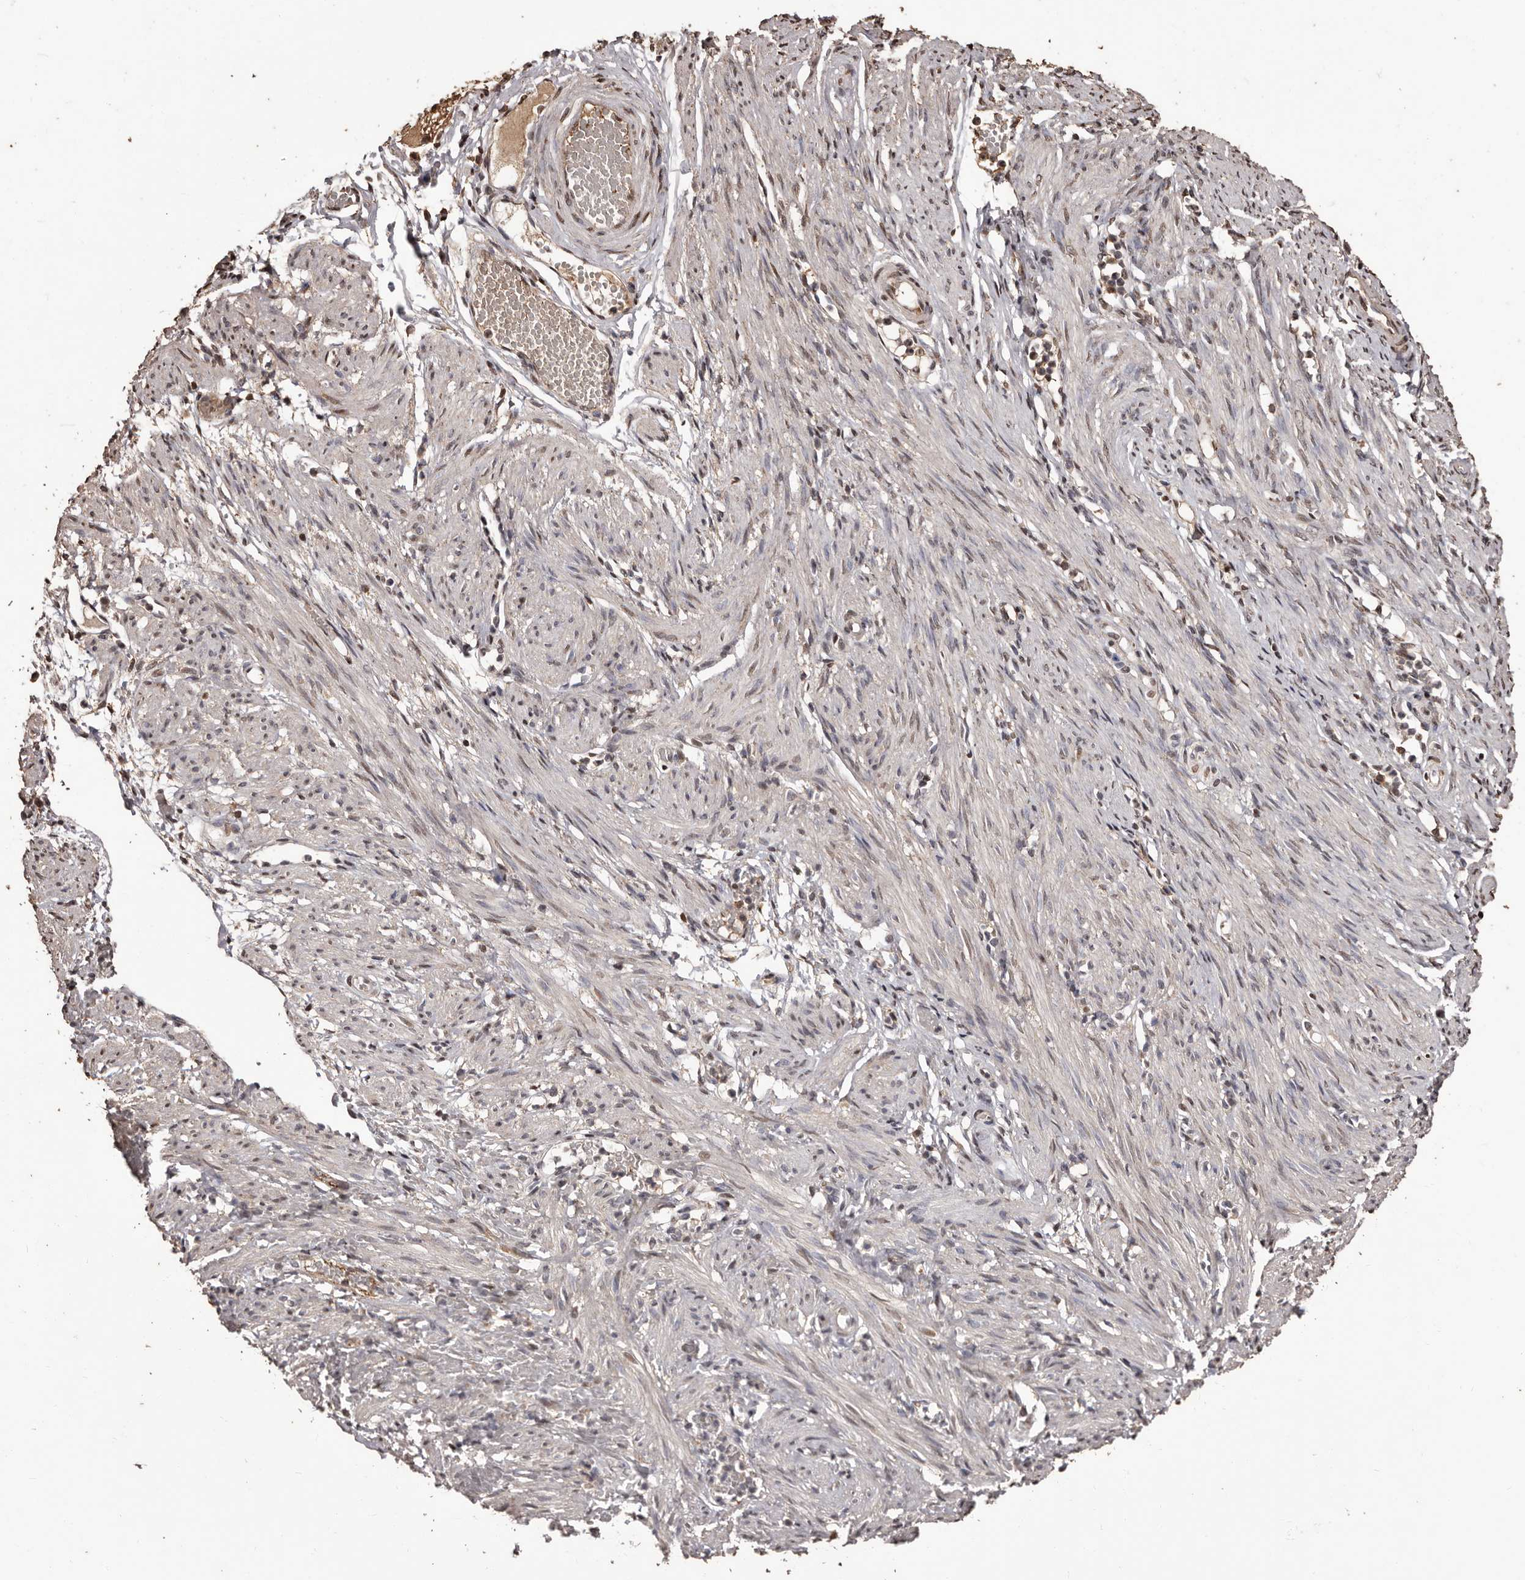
{"staining": {"intensity": "strong", "quantity": ">75%", "location": "cytoplasmic/membranous,nuclear"}, "tissue": "adipose tissue", "cell_type": "Adipocytes", "image_type": "normal", "snomed": [{"axis": "morphology", "description": "Normal tissue, NOS"}, {"axis": "topography", "description": "Smooth muscle"}, {"axis": "topography", "description": "Peripheral nerve tissue"}], "caption": "Protein expression analysis of unremarkable adipose tissue exhibits strong cytoplasmic/membranous,nuclear staining in approximately >75% of adipocytes.", "gene": "NAV1", "patient": {"sex": "female", "age": 39}}